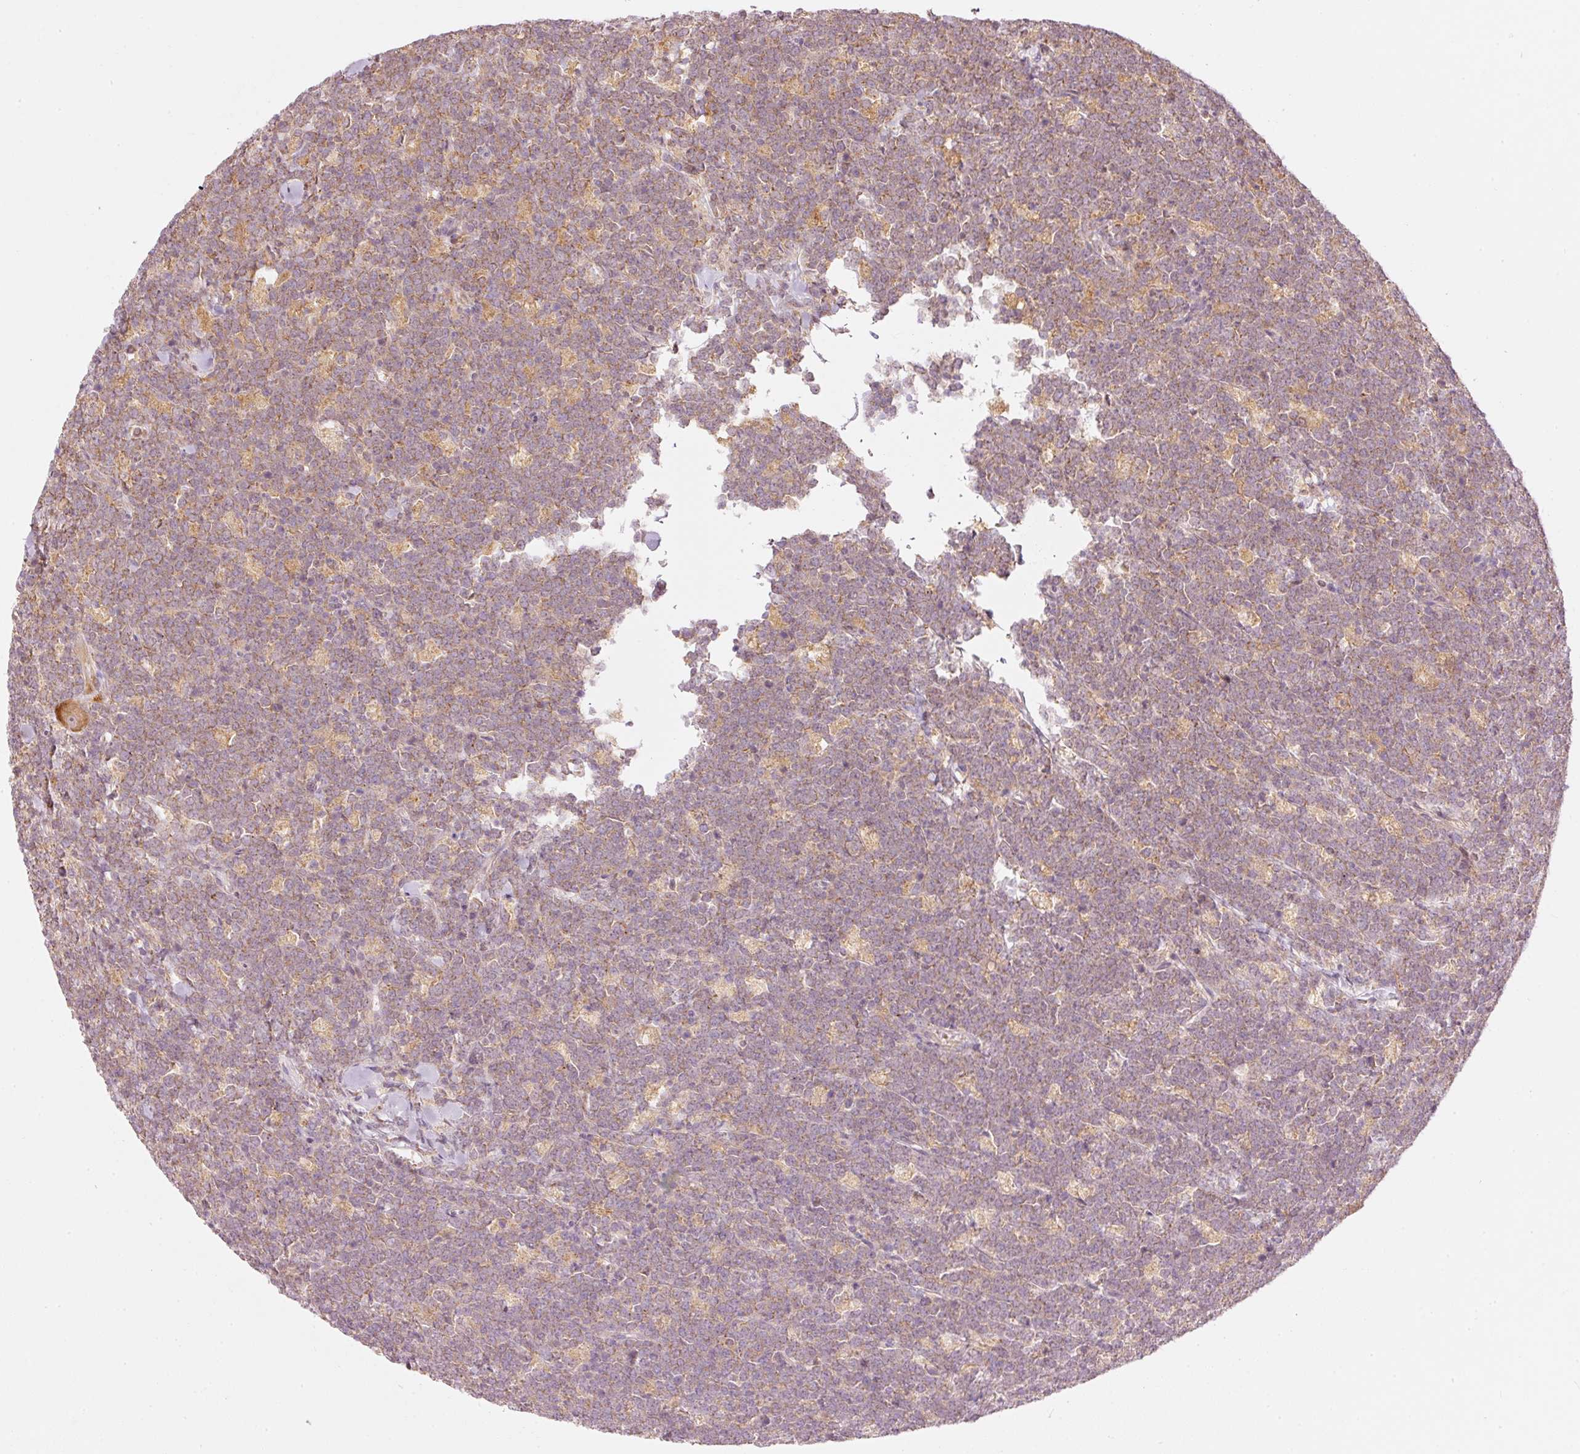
{"staining": {"intensity": "moderate", "quantity": "25%-75%", "location": "cytoplasmic/membranous"}, "tissue": "lymphoma", "cell_type": "Tumor cells", "image_type": "cancer", "snomed": [{"axis": "morphology", "description": "Malignant lymphoma, non-Hodgkin's type, High grade"}, {"axis": "topography", "description": "Small intestine"}], "caption": "High-grade malignant lymphoma, non-Hodgkin's type tissue exhibits moderate cytoplasmic/membranous positivity in about 25%-75% of tumor cells, visualized by immunohistochemistry.", "gene": "MAP10", "patient": {"sex": "male", "age": 8}}